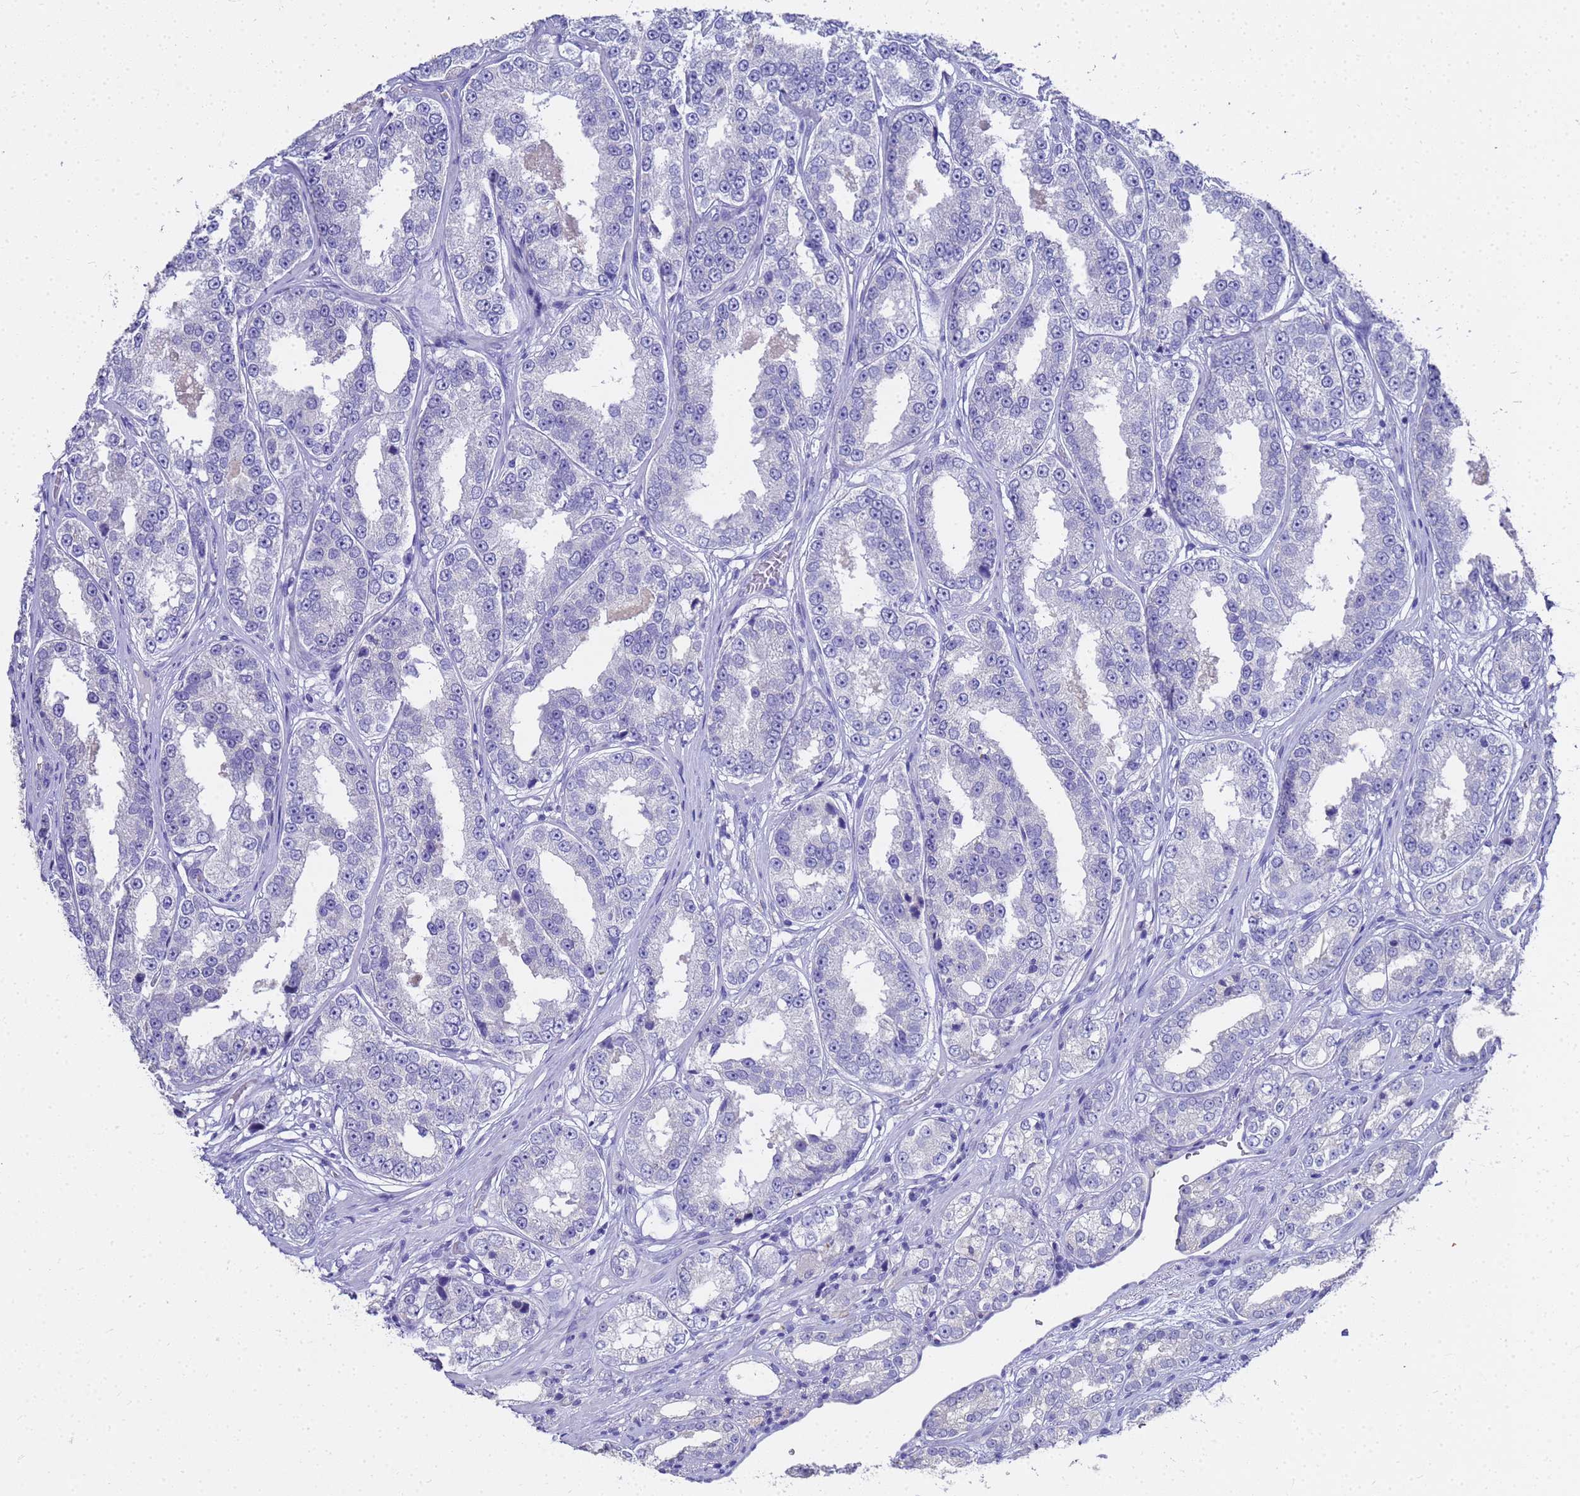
{"staining": {"intensity": "negative", "quantity": "none", "location": "none"}, "tissue": "prostate cancer", "cell_type": "Tumor cells", "image_type": "cancer", "snomed": [{"axis": "morphology", "description": "Normal tissue, NOS"}, {"axis": "morphology", "description": "Adenocarcinoma, High grade"}, {"axis": "topography", "description": "Prostate"}], "caption": "Photomicrograph shows no significant protein staining in tumor cells of prostate cancer.", "gene": "MS4A13", "patient": {"sex": "male", "age": 83}}